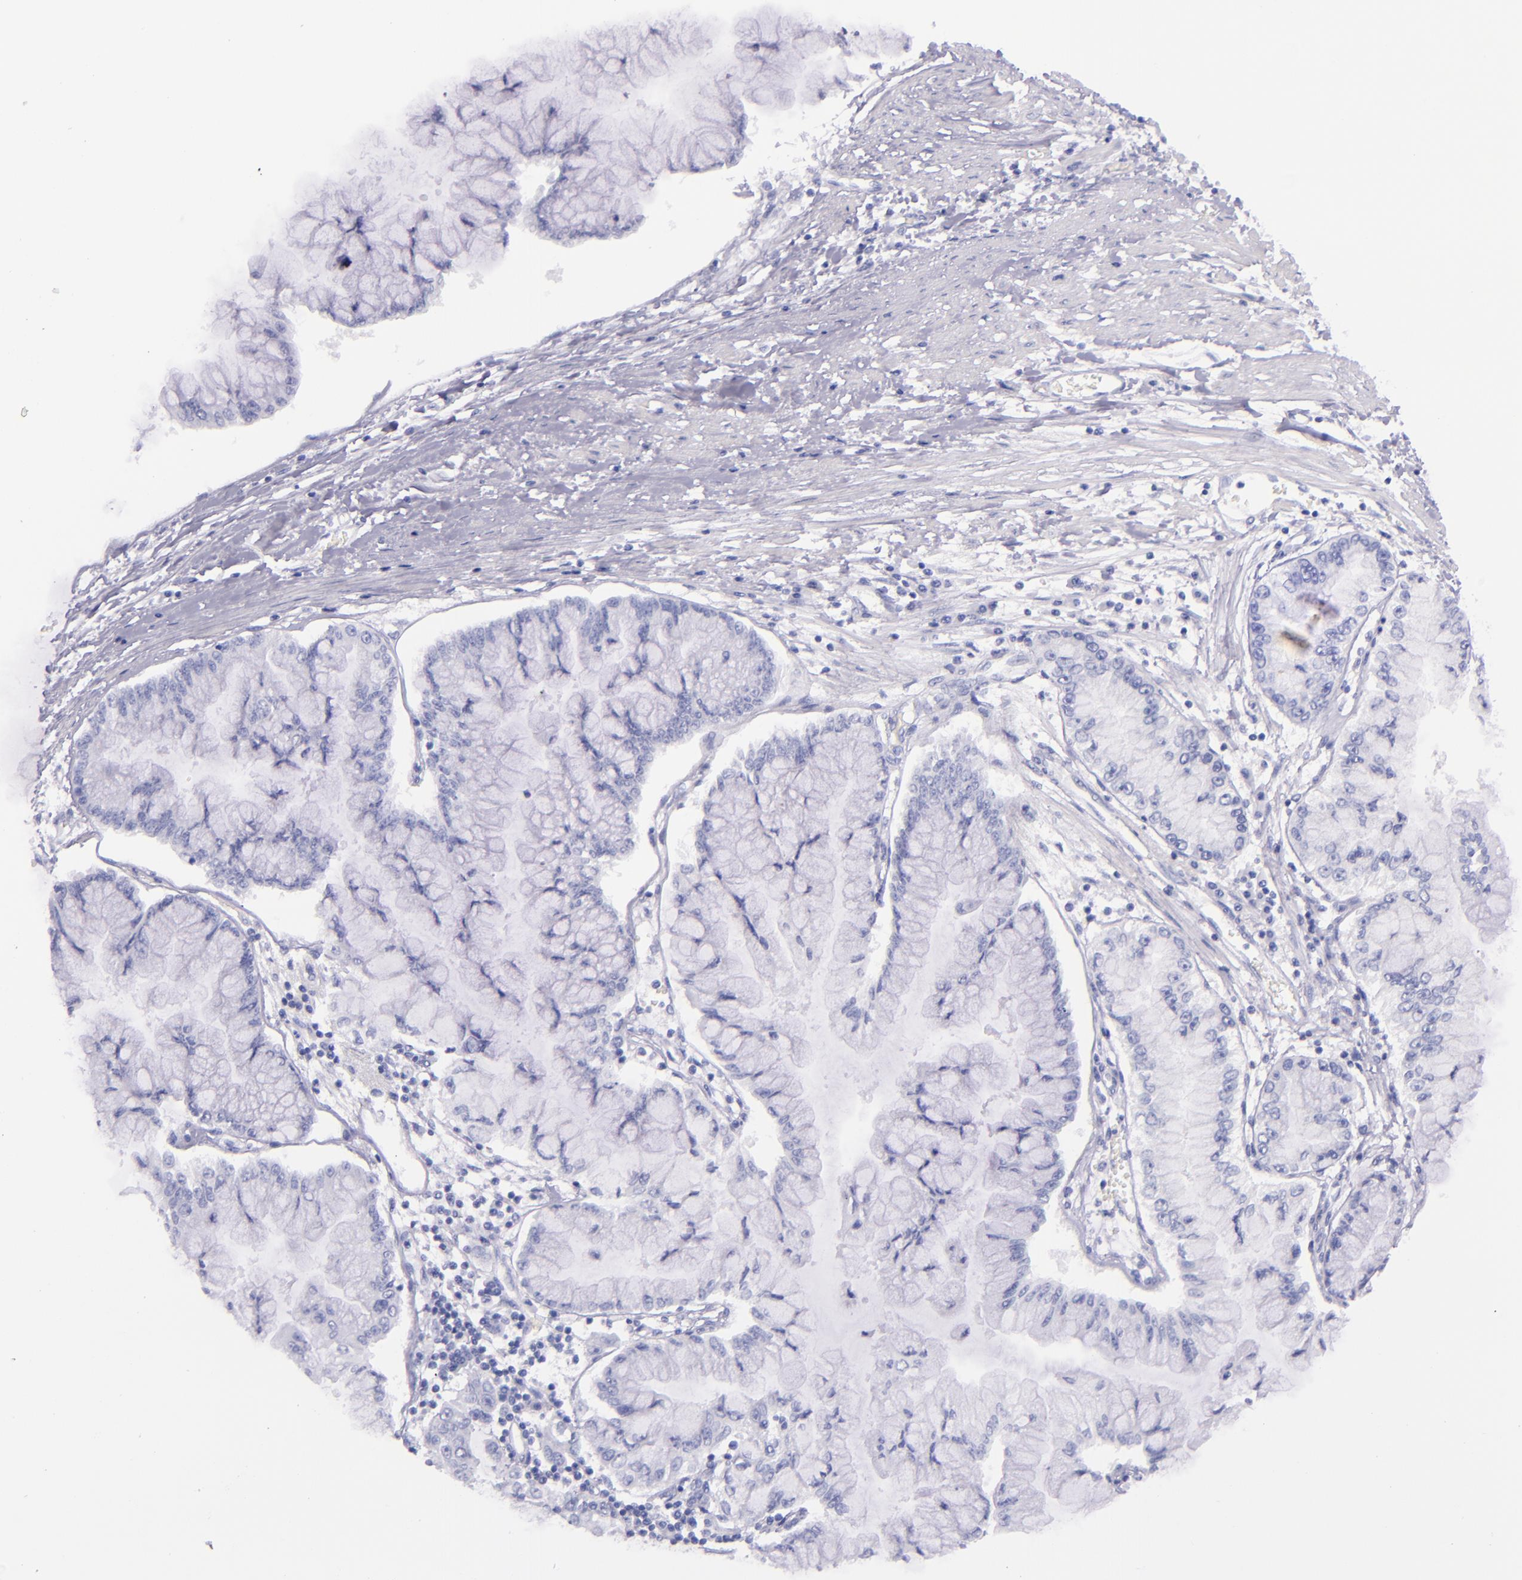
{"staining": {"intensity": "negative", "quantity": "none", "location": "none"}, "tissue": "liver cancer", "cell_type": "Tumor cells", "image_type": "cancer", "snomed": [{"axis": "morphology", "description": "Cholangiocarcinoma"}, {"axis": "topography", "description": "Liver"}], "caption": "Immunohistochemistry of cholangiocarcinoma (liver) shows no staining in tumor cells.", "gene": "SFTPB", "patient": {"sex": "female", "age": 79}}